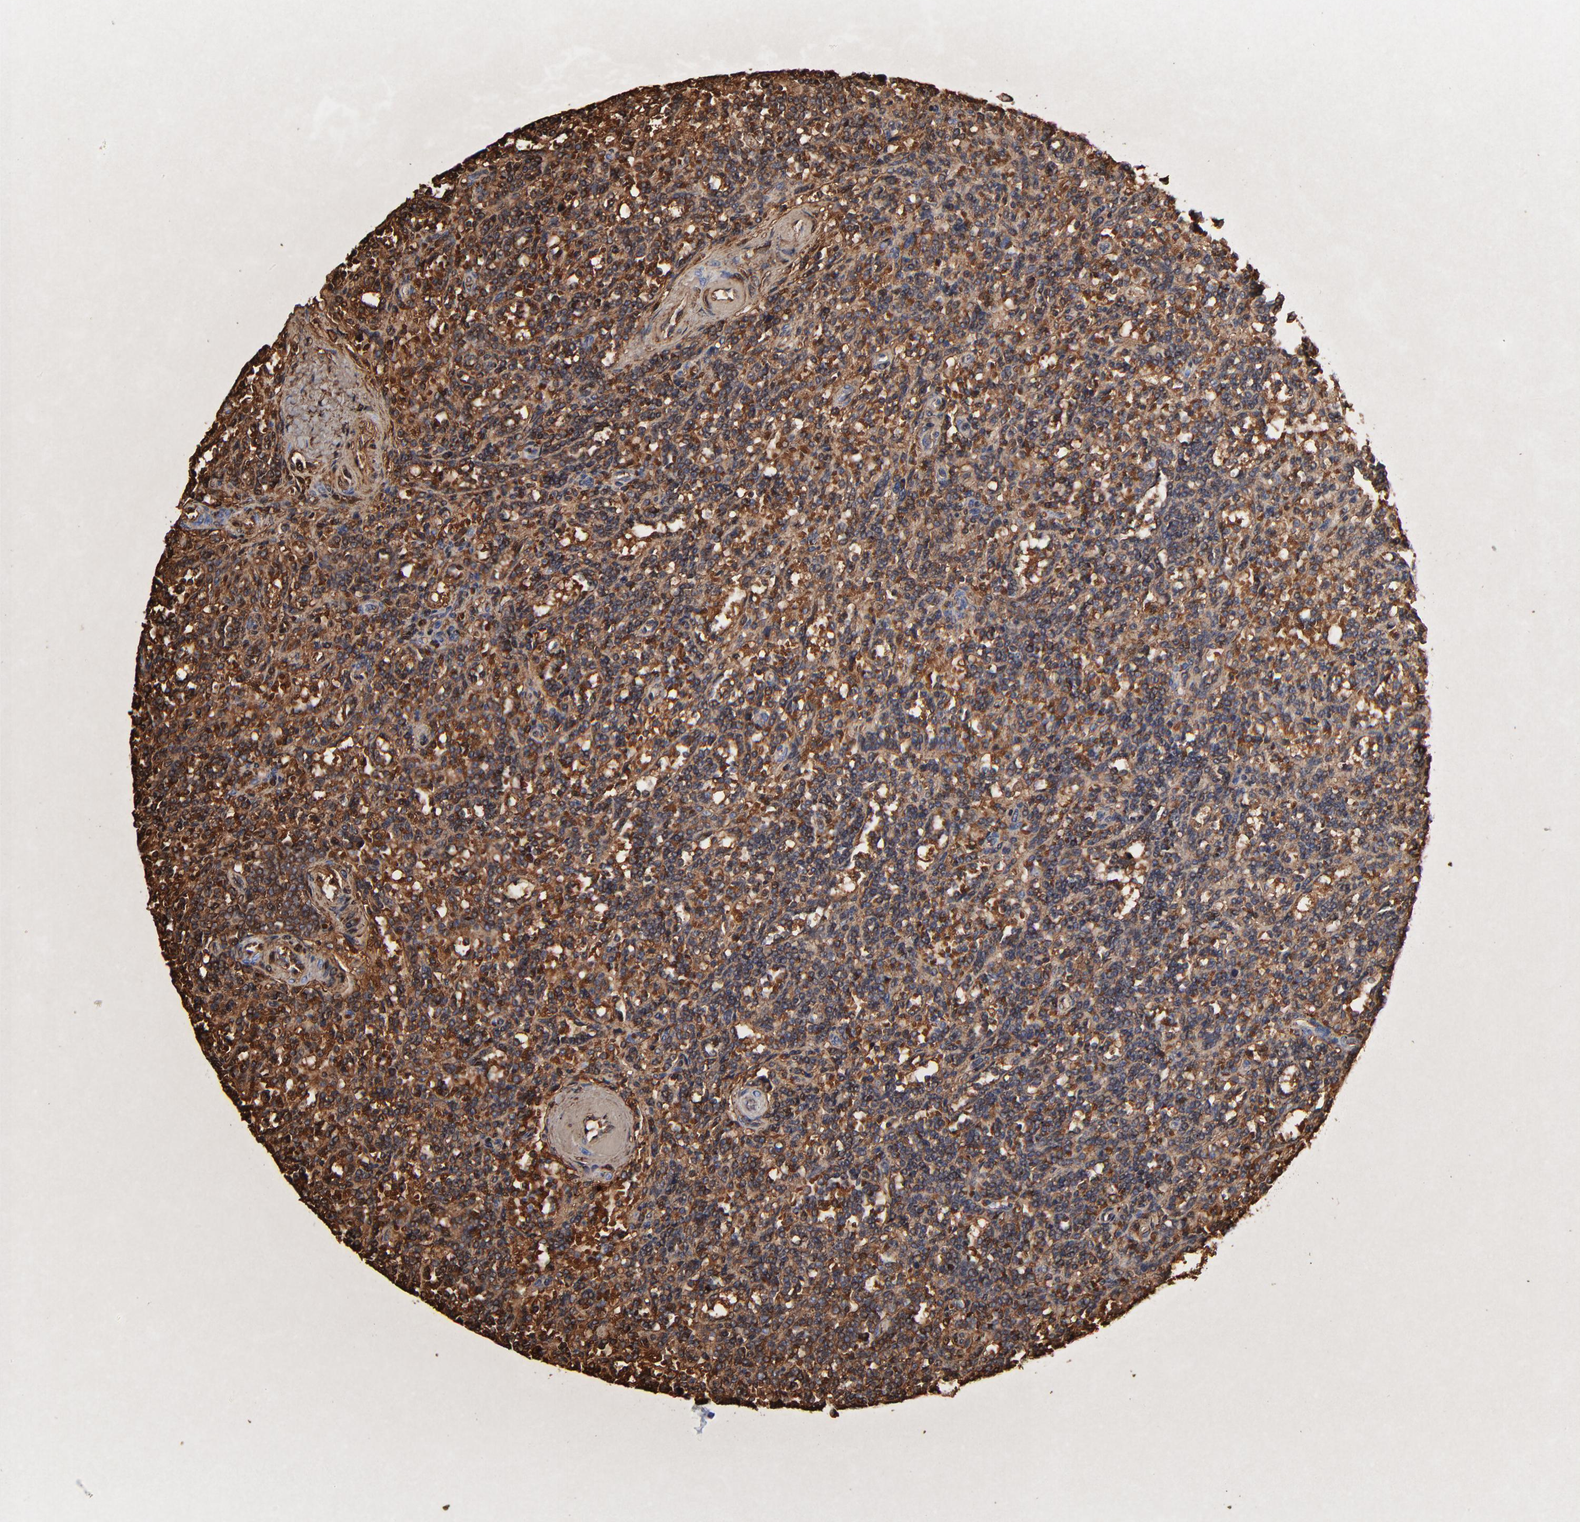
{"staining": {"intensity": "moderate", "quantity": "25%-75%", "location": "cytoplasmic/membranous"}, "tissue": "lymphoma", "cell_type": "Tumor cells", "image_type": "cancer", "snomed": [{"axis": "morphology", "description": "Malignant lymphoma, non-Hodgkin's type, Low grade"}, {"axis": "topography", "description": "Spleen"}], "caption": "Immunohistochemistry of lymphoma shows medium levels of moderate cytoplasmic/membranous positivity in about 25%-75% of tumor cells. (Brightfield microscopy of DAB IHC at high magnification).", "gene": "PAG1", "patient": {"sex": "male", "age": 73}}